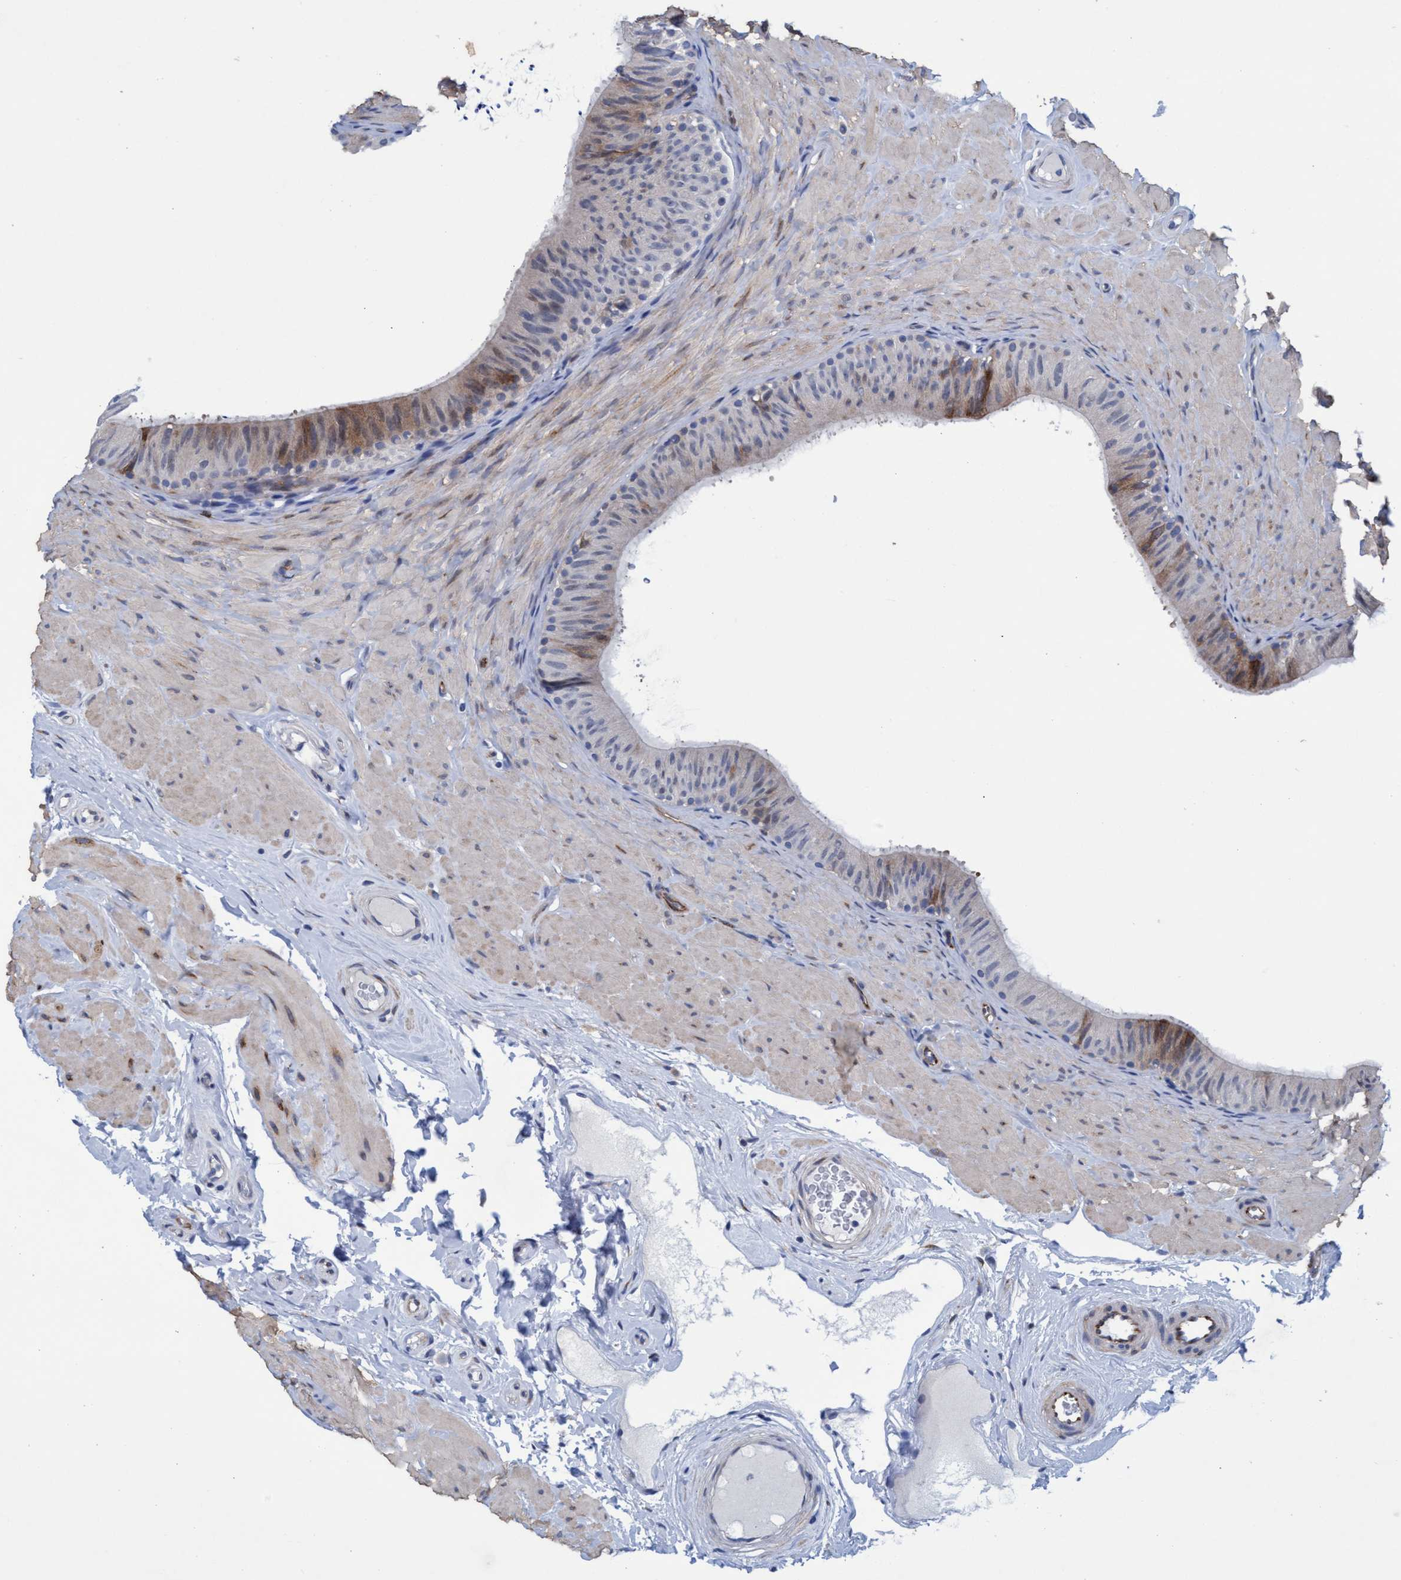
{"staining": {"intensity": "moderate", "quantity": "<25%", "location": "cytoplasmic/membranous"}, "tissue": "epididymis", "cell_type": "Glandular cells", "image_type": "normal", "snomed": [{"axis": "morphology", "description": "Normal tissue, NOS"}, {"axis": "topography", "description": "Epididymis"}], "caption": "The immunohistochemical stain highlights moderate cytoplasmic/membranous staining in glandular cells of normal epididymis. The staining was performed using DAB to visualize the protein expression in brown, while the nuclei were stained in blue with hematoxylin (Magnification: 20x).", "gene": "SLC43A2", "patient": {"sex": "male", "age": 34}}